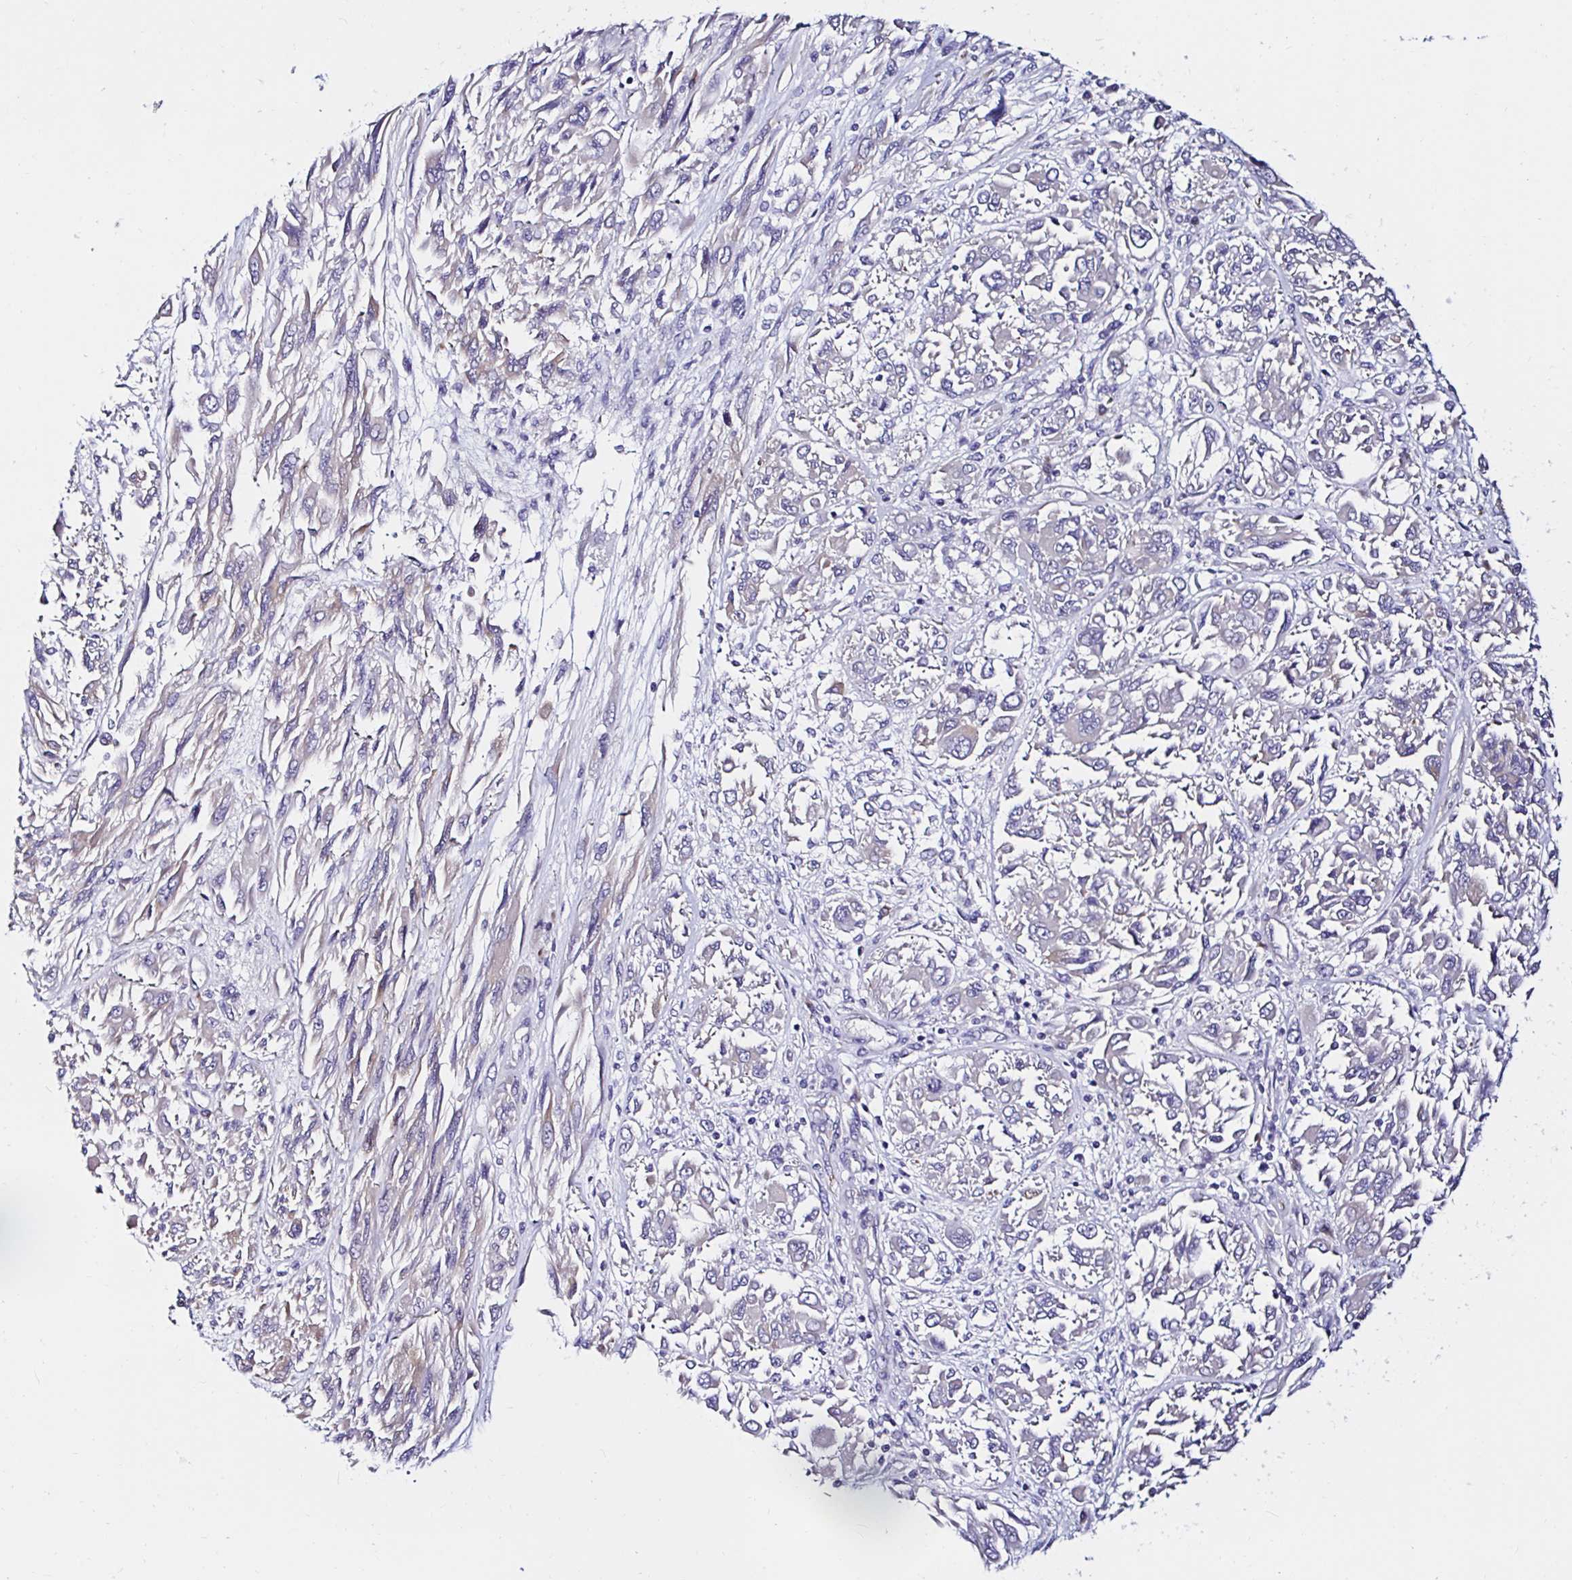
{"staining": {"intensity": "weak", "quantity": "<25%", "location": "cytoplasmic/membranous"}, "tissue": "melanoma", "cell_type": "Tumor cells", "image_type": "cancer", "snomed": [{"axis": "morphology", "description": "Malignant melanoma, NOS"}, {"axis": "topography", "description": "Skin"}], "caption": "Tumor cells are negative for protein expression in human malignant melanoma.", "gene": "VSIG2", "patient": {"sex": "female", "age": 91}}